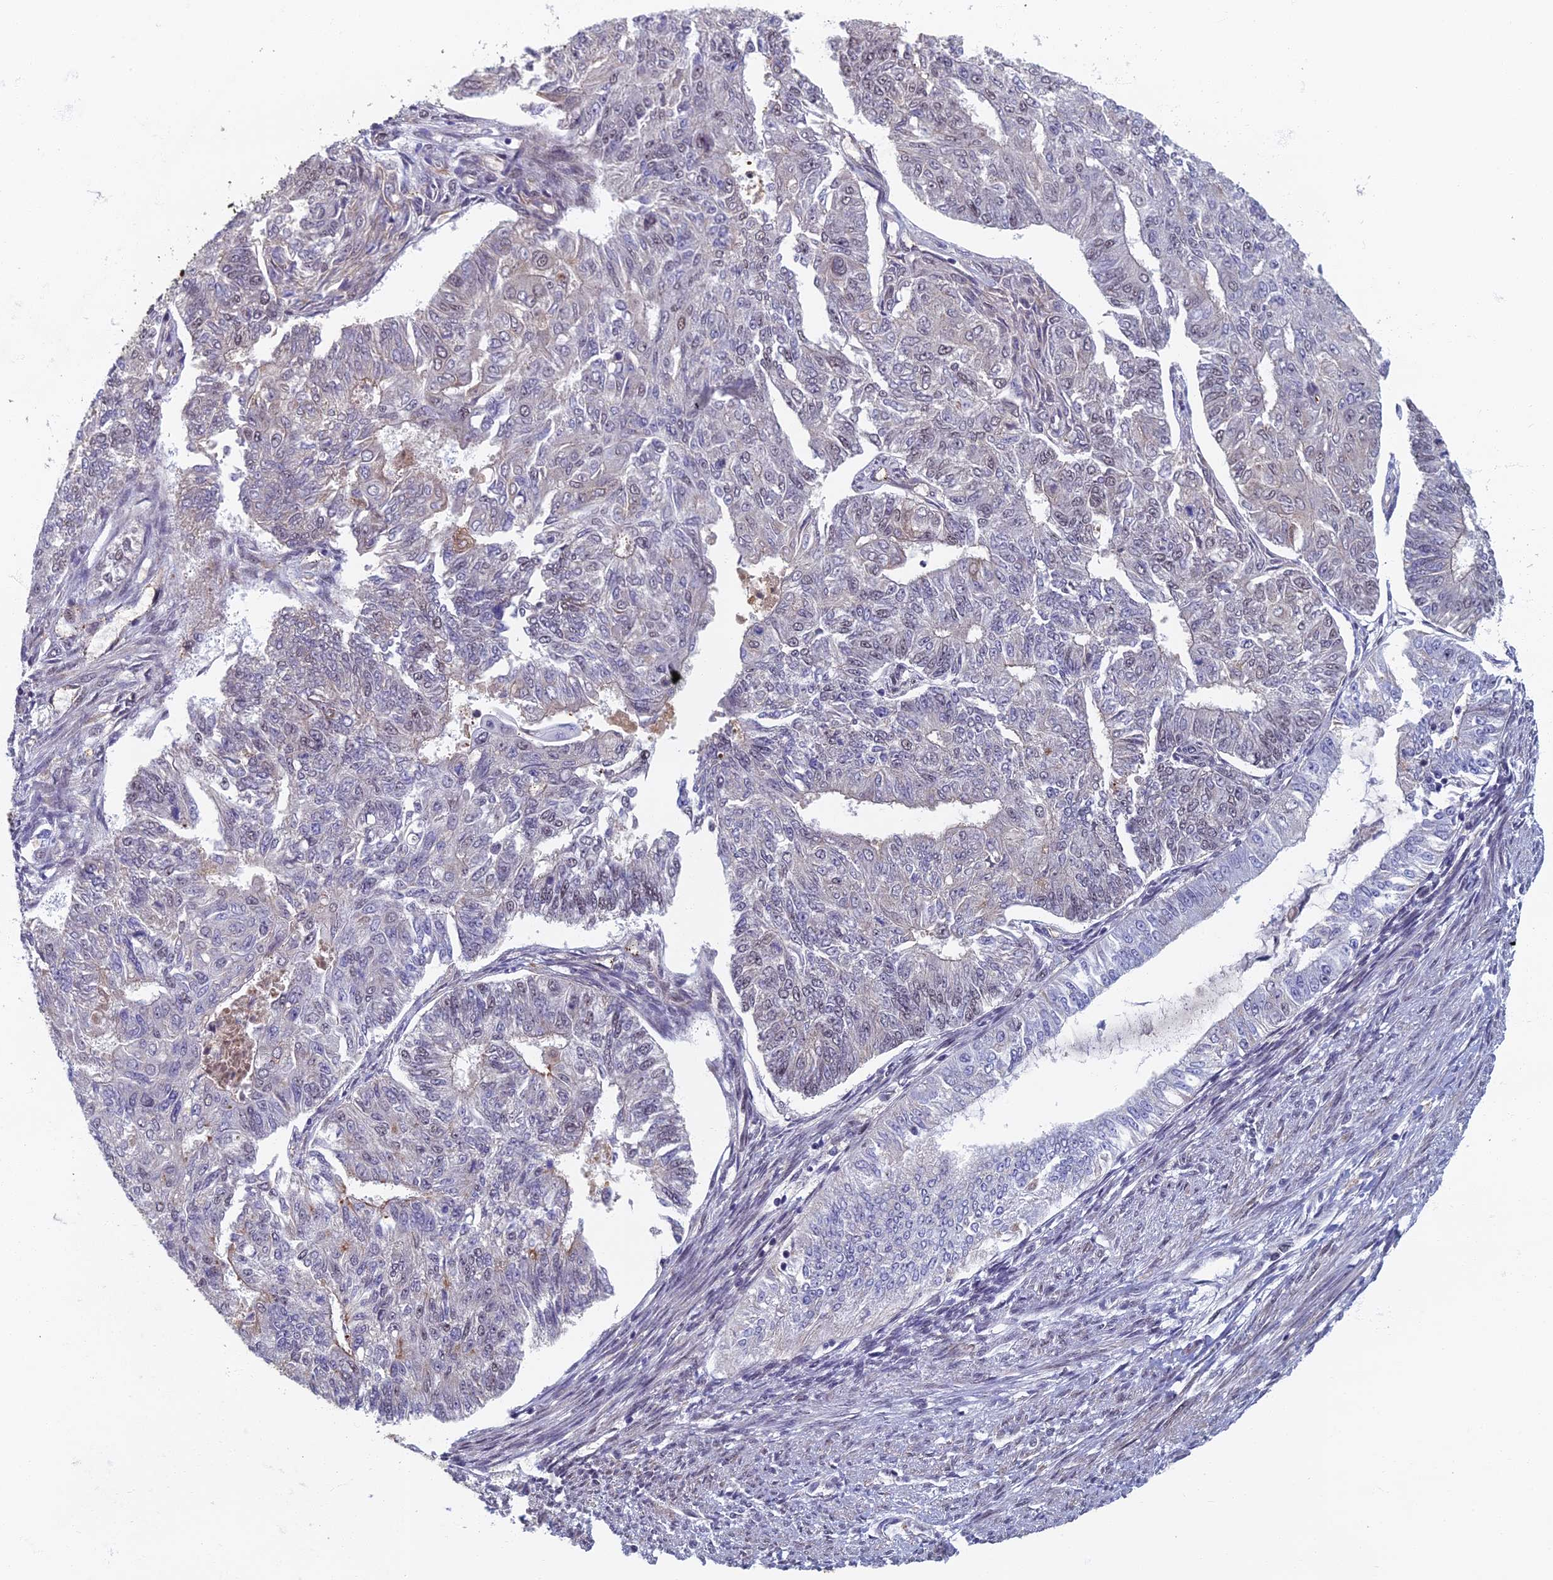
{"staining": {"intensity": "weak", "quantity": "<25%", "location": "nuclear"}, "tissue": "endometrial cancer", "cell_type": "Tumor cells", "image_type": "cancer", "snomed": [{"axis": "morphology", "description": "Adenocarcinoma, NOS"}, {"axis": "topography", "description": "Endometrium"}], "caption": "High power microscopy micrograph of an immunohistochemistry micrograph of endometrial adenocarcinoma, revealing no significant positivity in tumor cells.", "gene": "TAF13", "patient": {"sex": "female", "age": 32}}